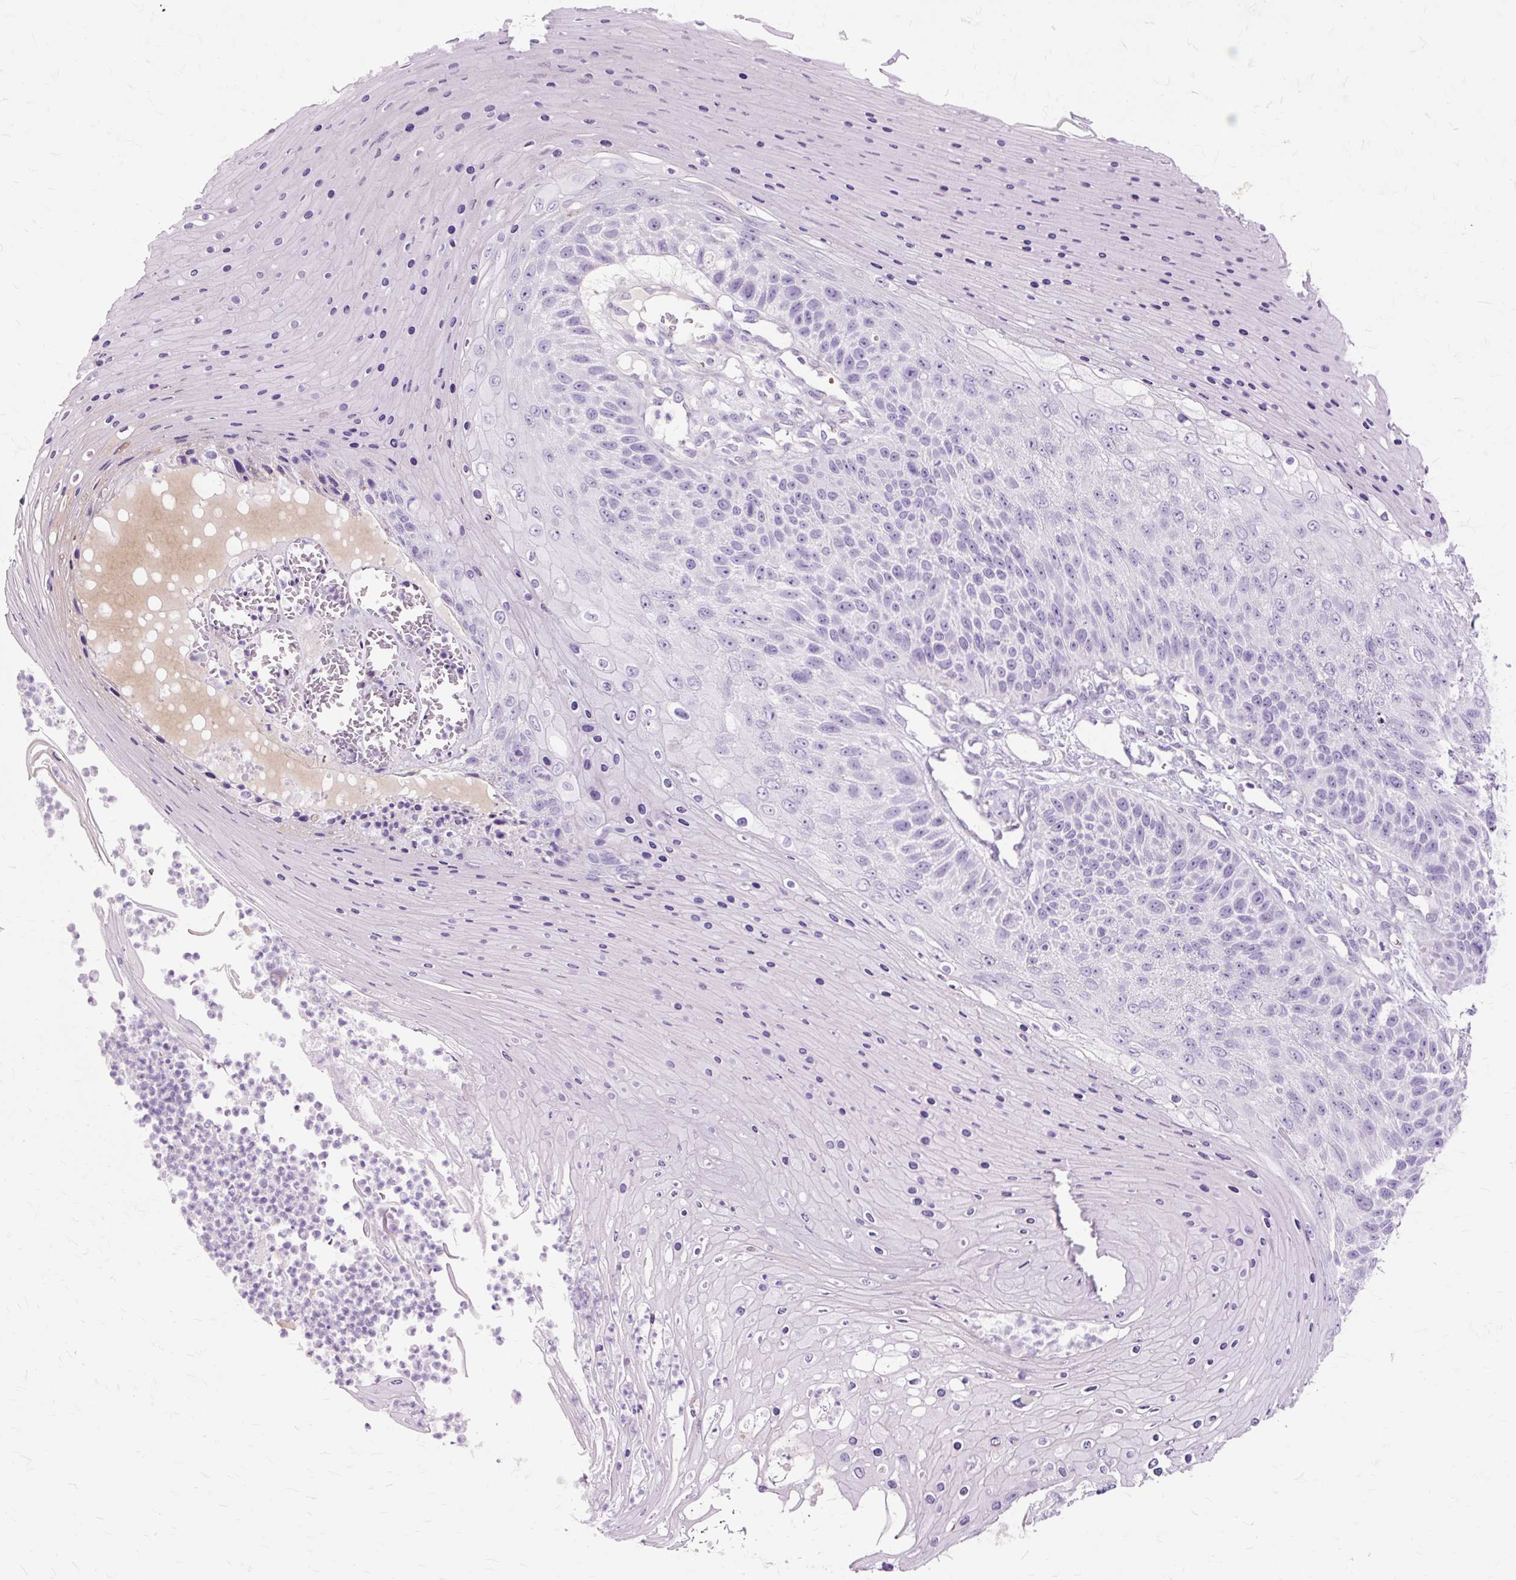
{"staining": {"intensity": "negative", "quantity": "none", "location": "none"}, "tissue": "skin cancer", "cell_type": "Tumor cells", "image_type": "cancer", "snomed": [{"axis": "morphology", "description": "Squamous cell carcinoma, NOS"}, {"axis": "topography", "description": "Skin"}], "caption": "An IHC histopathology image of skin squamous cell carcinoma is shown. There is no staining in tumor cells of skin squamous cell carcinoma. (DAB immunohistochemistry with hematoxylin counter stain).", "gene": "DCTN4", "patient": {"sex": "female", "age": 88}}